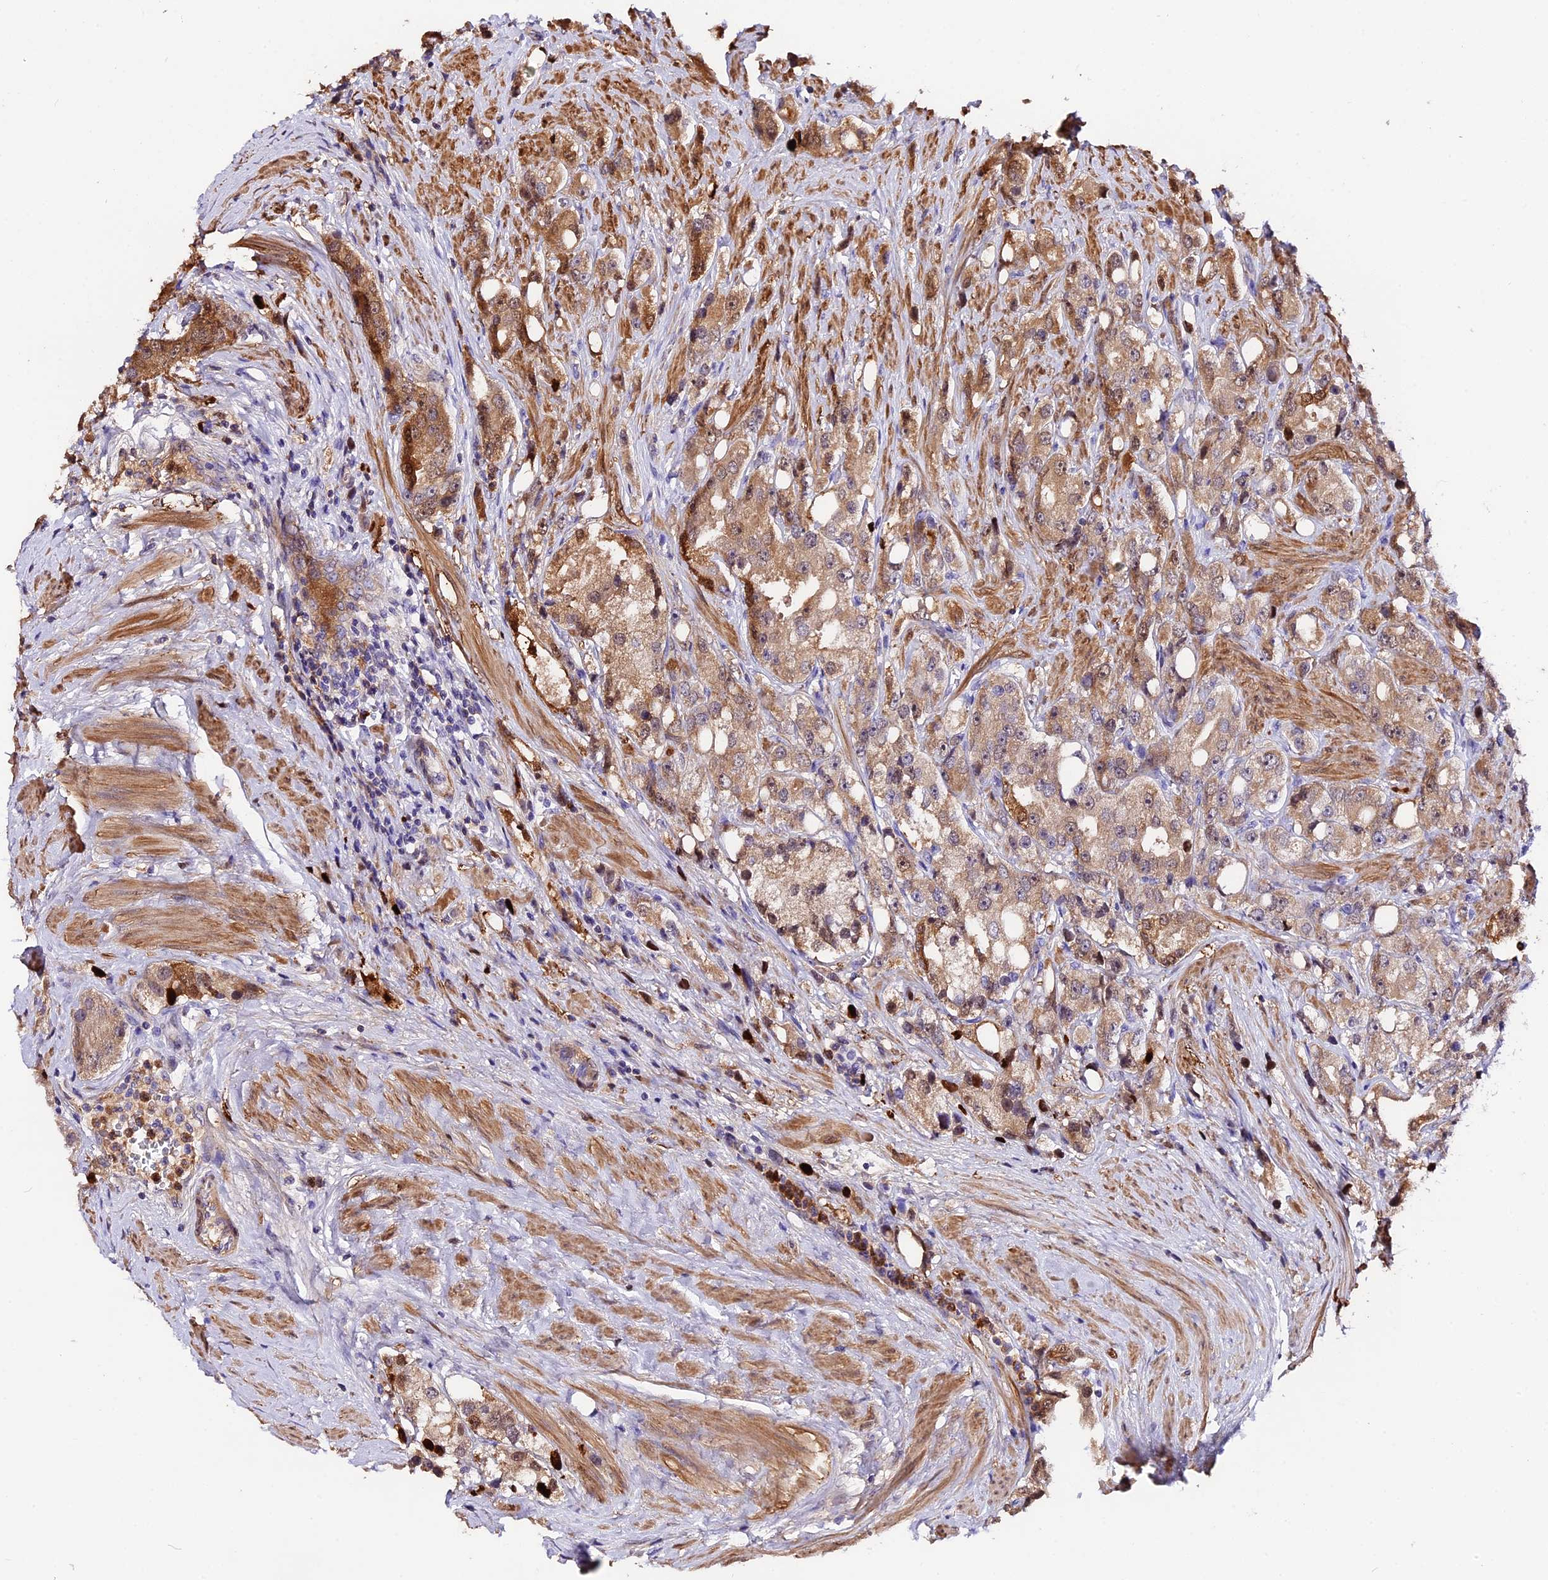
{"staining": {"intensity": "strong", "quantity": "25%-75%", "location": "cytoplasmic/membranous,nuclear"}, "tissue": "prostate cancer", "cell_type": "Tumor cells", "image_type": "cancer", "snomed": [{"axis": "morphology", "description": "Adenocarcinoma, NOS"}, {"axis": "topography", "description": "Prostate"}], "caption": "A photomicrograph showing strong cytoplasmic/membranous and nuclear staining in approximately 25%-75% of tumor cells in adenocarcinoma (prostate), as visualized by brown immunohistochemical staining.", "gene": "MAP3K7CL", "patient": {"sex": "male", "age": 79}}